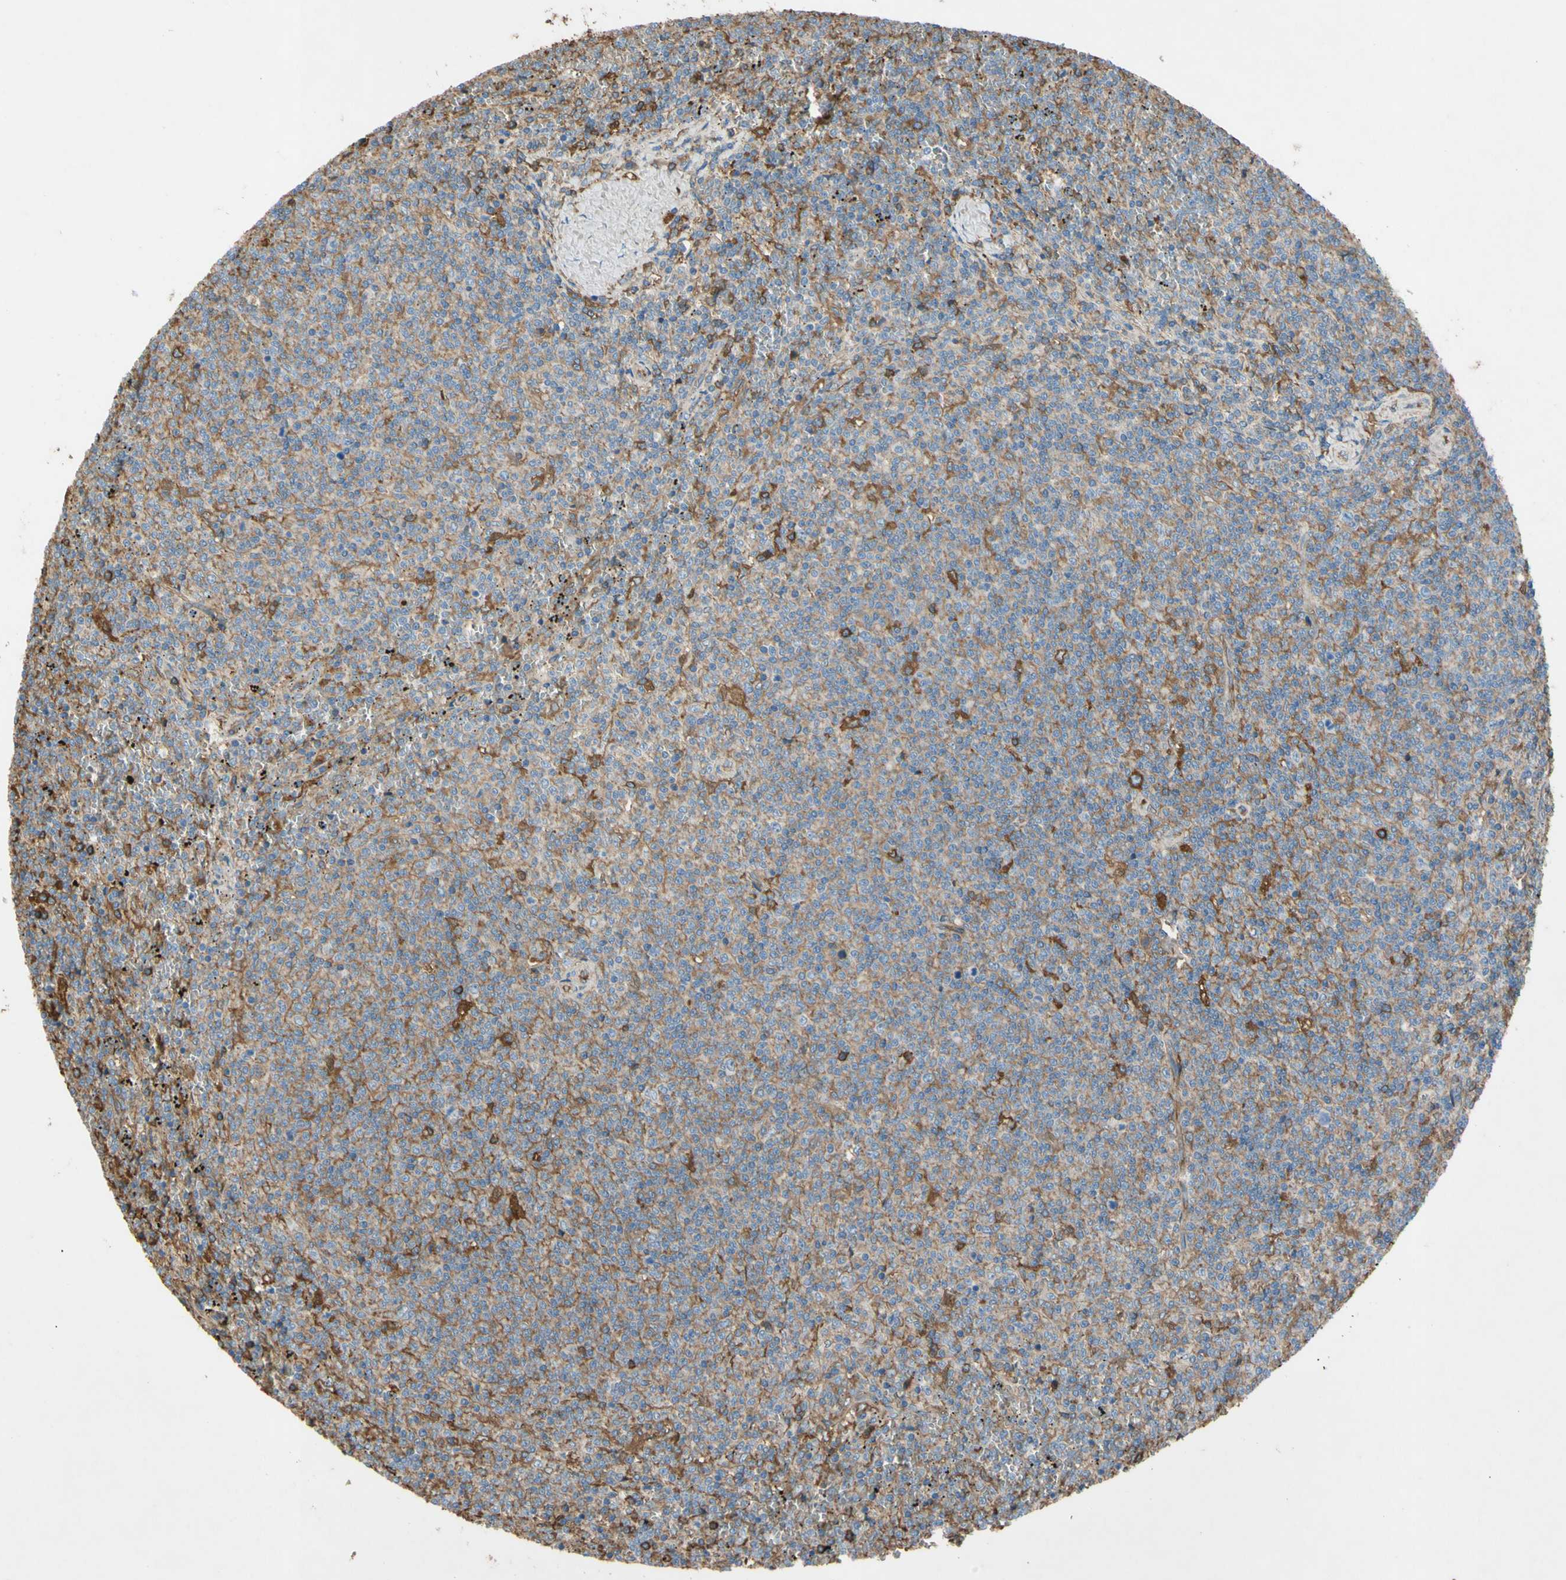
{"staining": {"intensity": "moderate", "quantity": "25%-75%", "location": "cytoplasmic/membranous"}, "tissue": "lymphoma", "cell_type": "Tumor cells", "image_type": "cancer", "snomed": [{"axis": "morphology", "description": "Malignant lymphoma, non-Hodgkin's type, Low grade"}, {"axis": "topography", "description": "Spleen"}], "caption": "Protein staining reveals moderate cytoplasmic/membranous expression in about 25%-75% of tumor cells in low-grade malignant lymphoma, non-Hodgkin's type.", "gene": "TIMP2", "patient": {"sex": "female", "age": 50}}